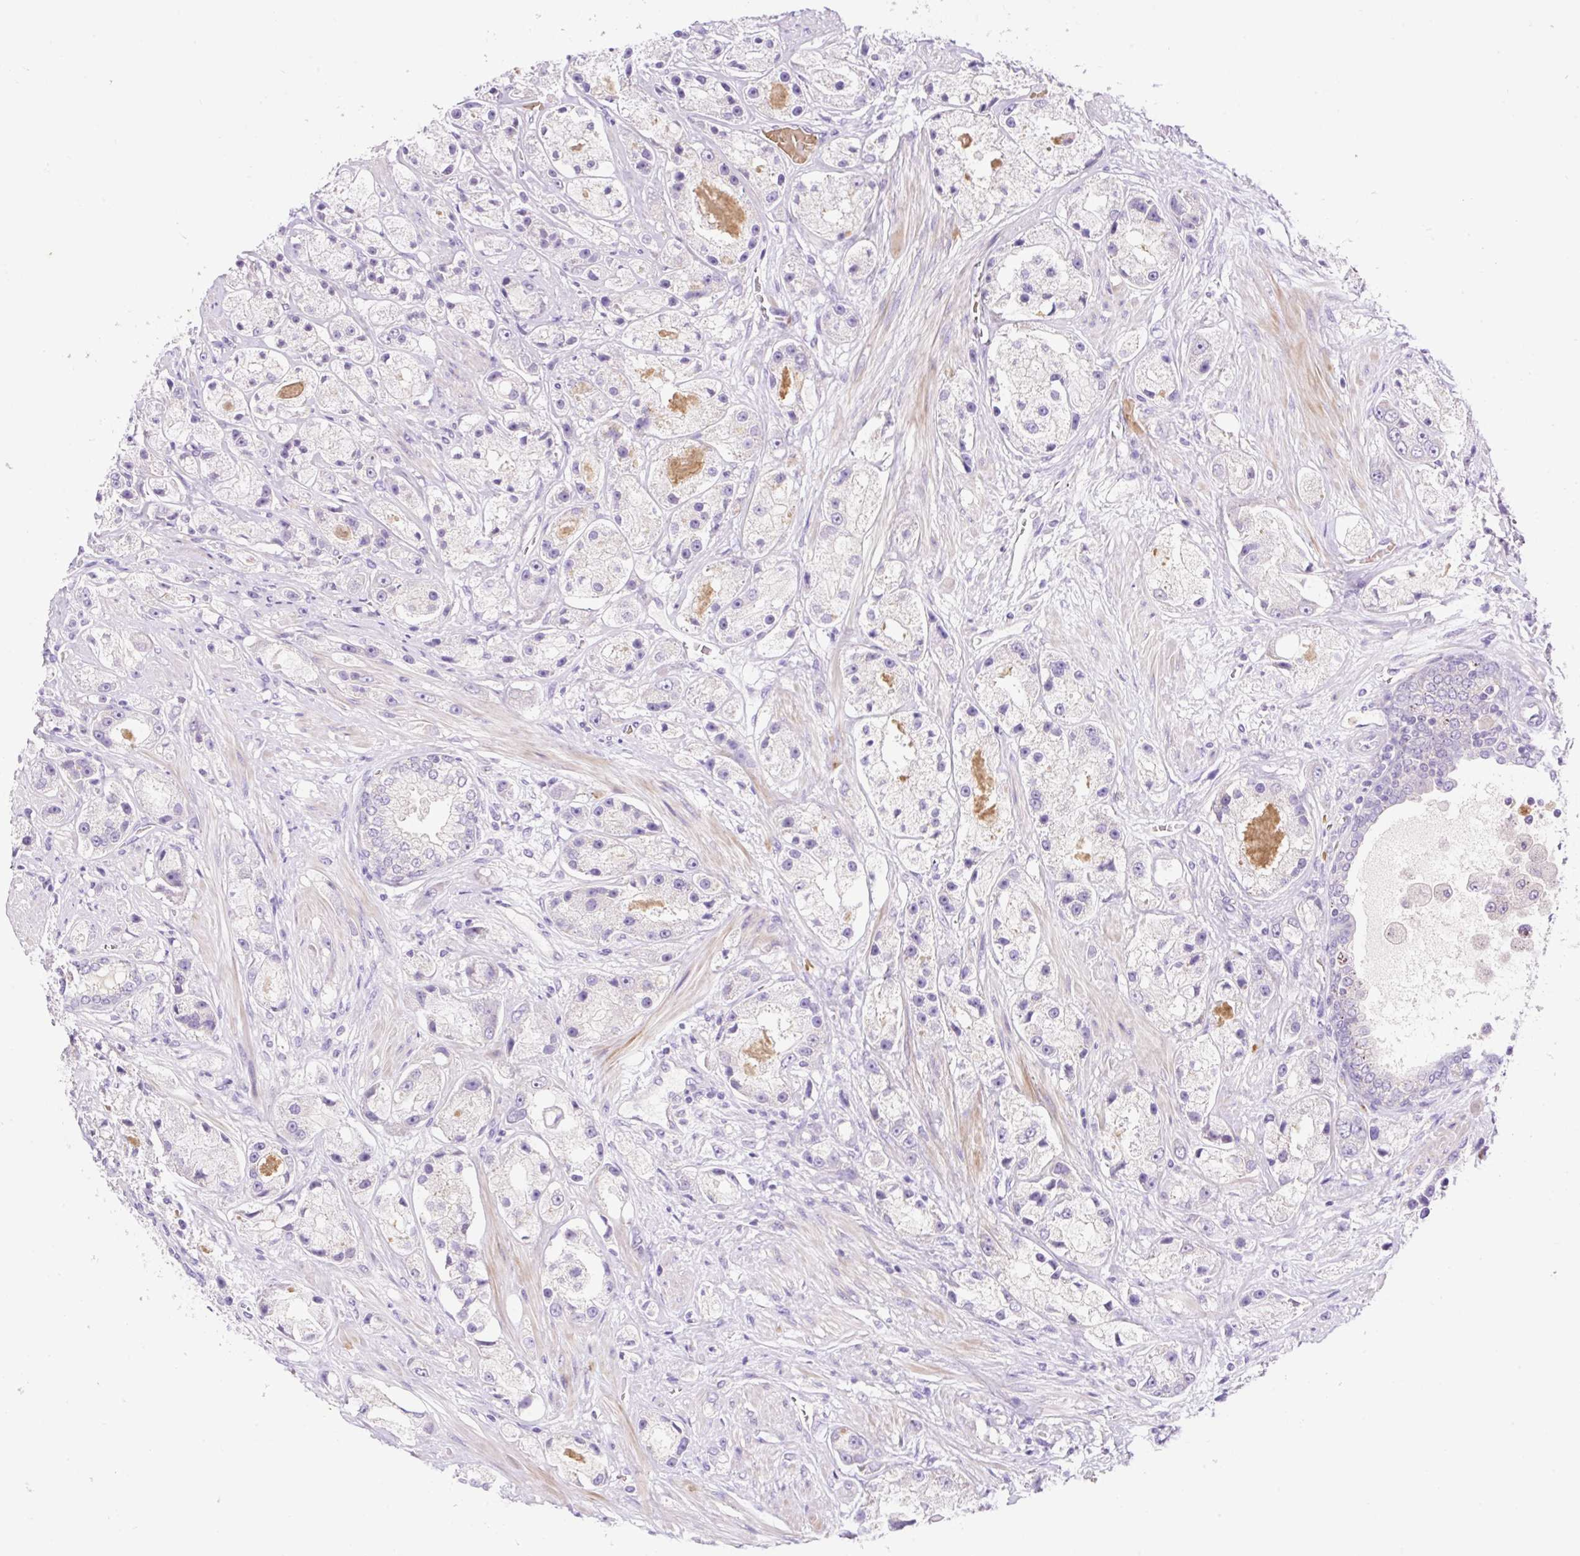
{"staining": {"intensity": "negative", "quantity": "none", "location": "none"}, "tissue": "prostate cancer", "cell_type": "Tumor cells", "image_type": "cancer", "snomed": [{"axis": "morphology", "description": "Adenocarcinoma, High grade"}, {"axis": "topography", "description": "Prostate"}], "caption": "The micrograph reveals no staining of tumor cells in prostate cancer.", "gene": "LHFPL5", "patient": {"sex": "male", "age": 67}}